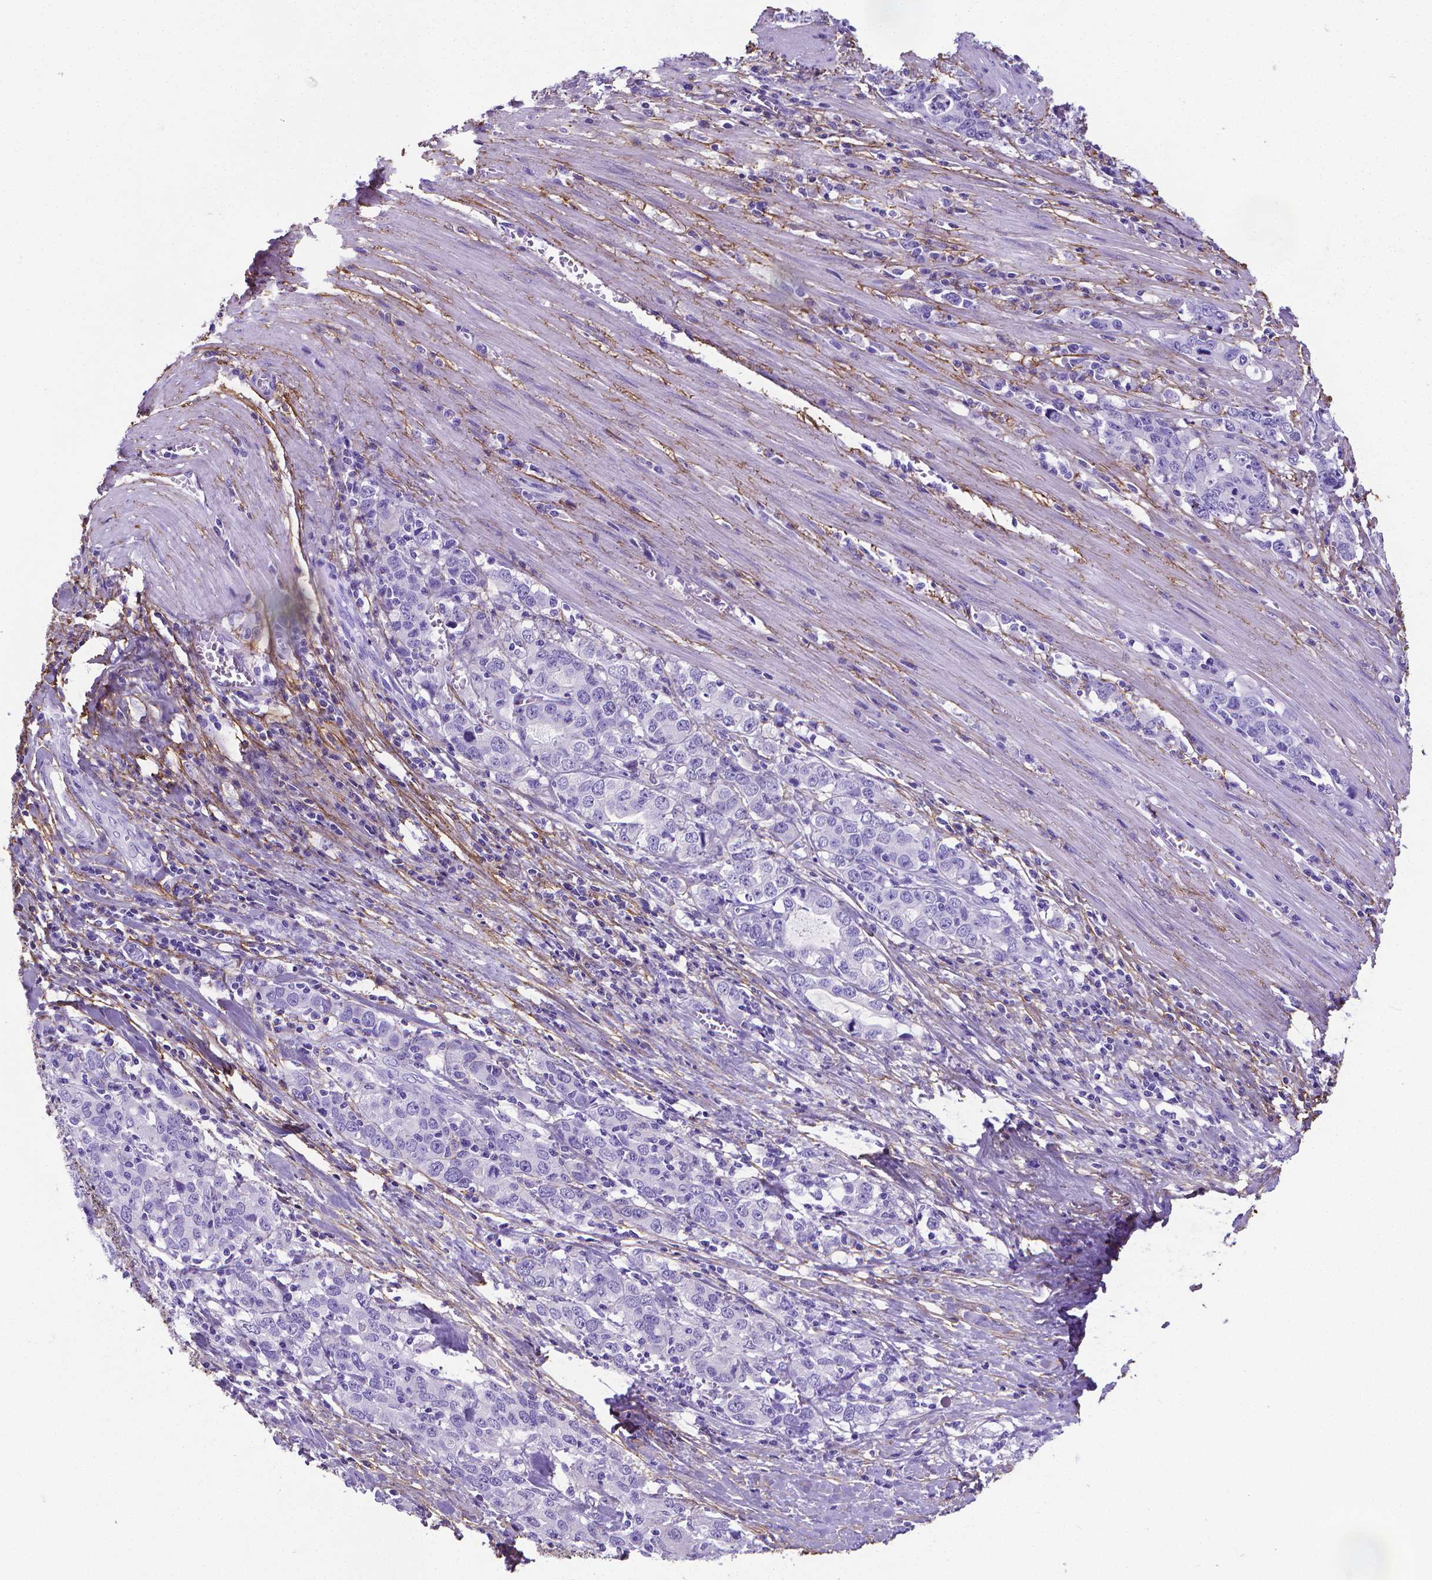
{"staining": {"intensity": "negative", "quantity": "none", "location": "none"}, "tissue": "stomach cancer", "cell_type": "Tumor cells", "image_type": "cancer", "snomed": [{"axis": "morphology", "description": "Adenocarcinoma, NOS"}, {"axis": "topography", "description": "Stomach, lower"}], "caption": "Photomicrograph shows no significant protein positivity in tumor cells of stomach adenocarcinoma.", "gene": "MFAP2", "patient": {"sex": "female", "age": 72}}